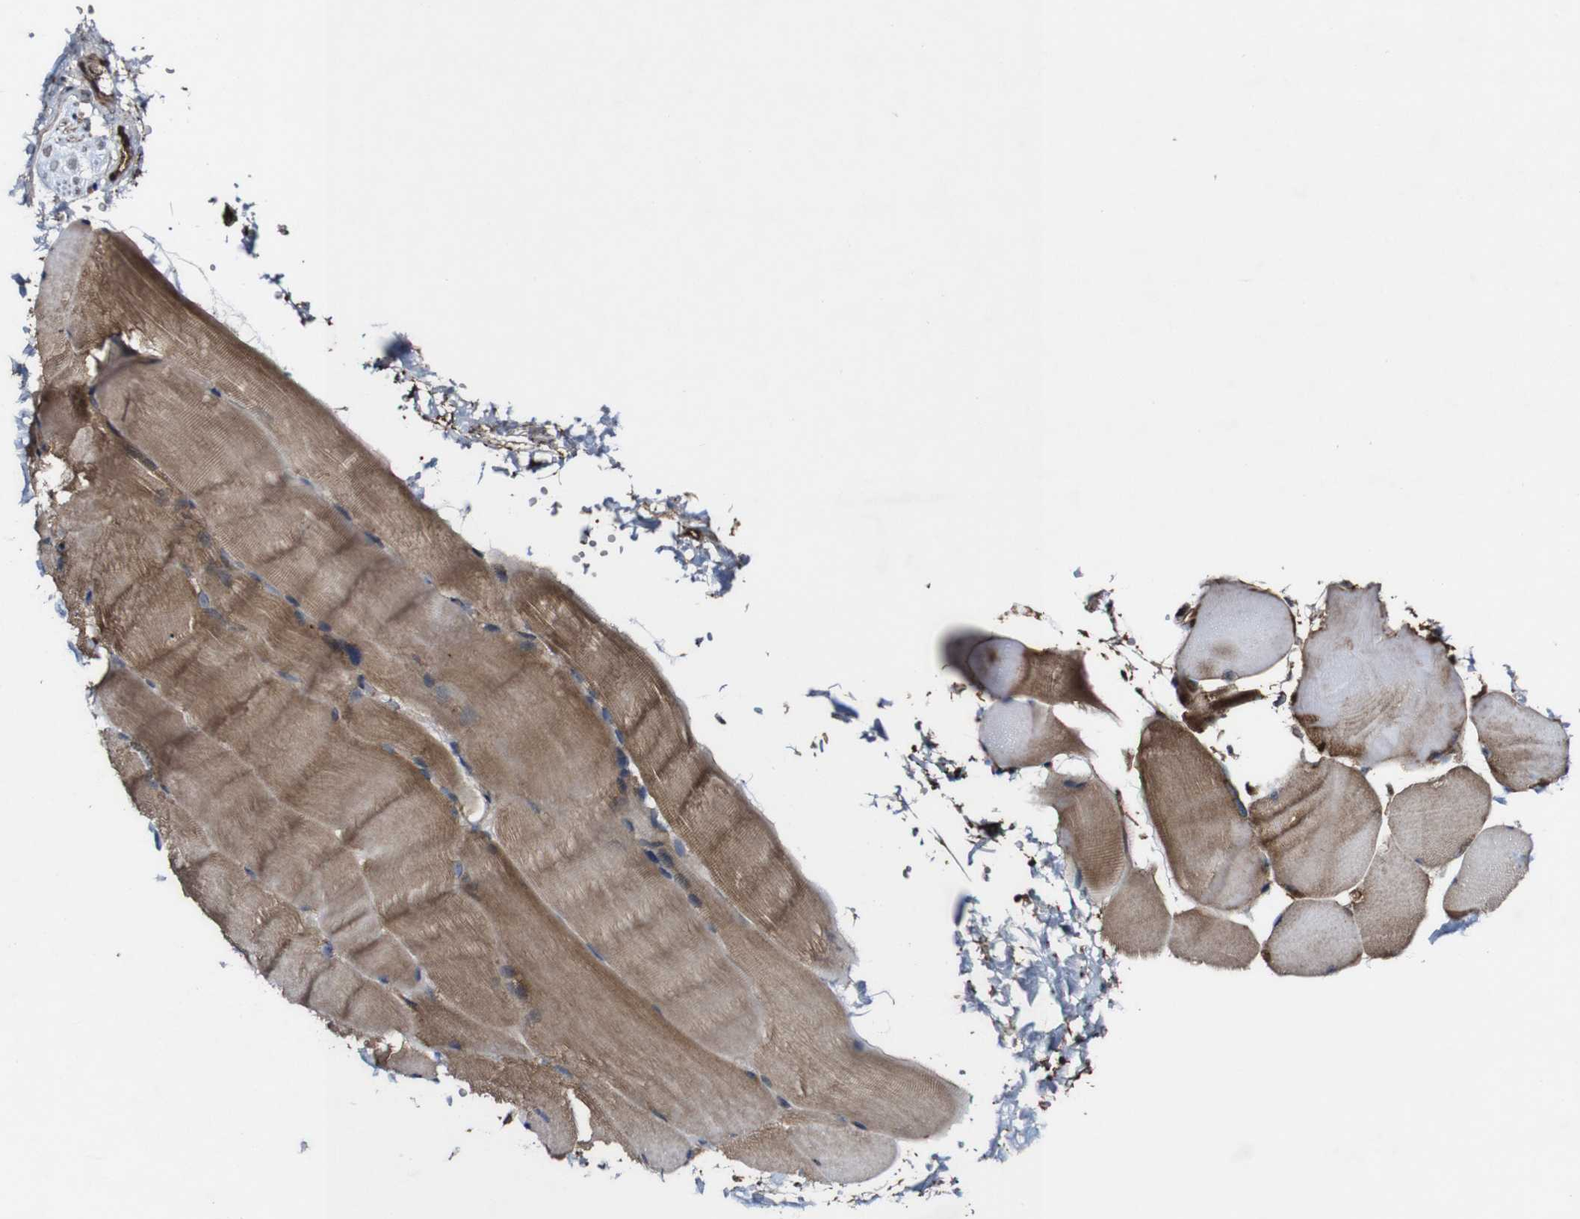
{"staining": {"intensity": "strong", "quantity": "25%-75%", "location": "cytoplasmic/membranous"}, "tissue": "skeletal muscle", "cell_type": "Myocytes", "image_type": "normal", "snomed": [{"axis": "morphology", "description": "Normal tissue, NOS"}, {"axis": "topography", "description": "Skin"}, {"axis": "topography", "description": "Skeletal muscle"}], "caption": "The photomicrograph exhibits immunohistochemical staining of normal skeletal muscle. There is strong cytoplasmic/membranous staining is appreciated in approximately 25%-75% of myocytes.", "gene": "BTN3A3", "patient": {"sex": "male", "age": 83}}